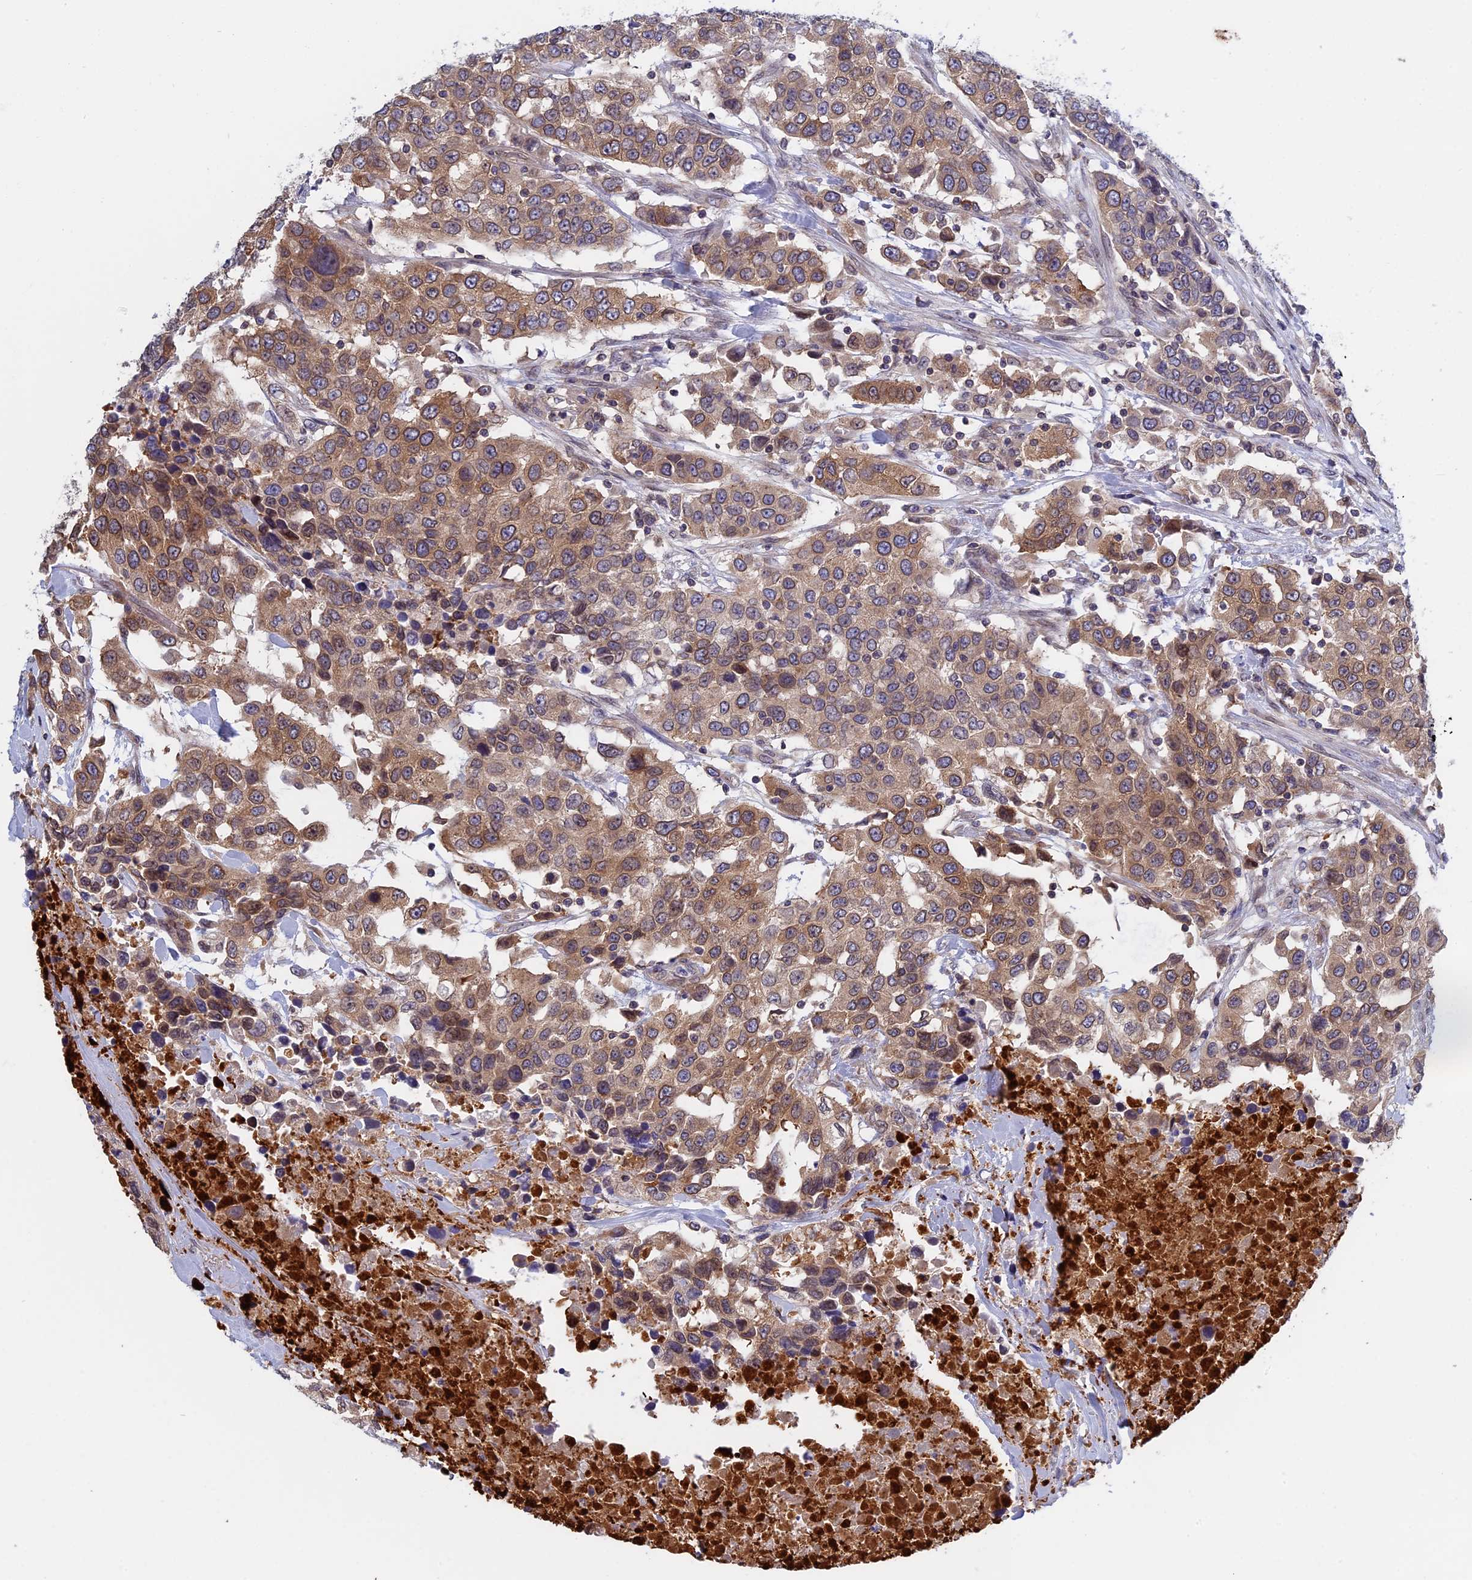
{"staining": {"intensity": "moderate", "quantity": ">75%", "location": "cytoplasmic/membranous,nuclear"}, "tissue": "urothelial cancer", "cell_type": "Tumor cells", "image_type": "cancer", "snomed": [{"axis": "morphology", "description": "Urothelial carcinoma, High grade"}, {"axis": "topography", "description": "Urinary bladder"}], "caption": "Immunohistochemistry staining of urothelial cancer, which displays medium levels of moderate cytoplasmic/membranous and nuclear expression in about >75% of tumor cells indicating moderate cytoplasmic/membranous and nuclear protein staining. The staining was performed using DAB (3,3'-diaminobenzidine) (brown) for protein detection and nuclei were counterstained in hematoxylin (blue).", "gene": "NAA10", "patient": {"sex": "female", "age": 80}}